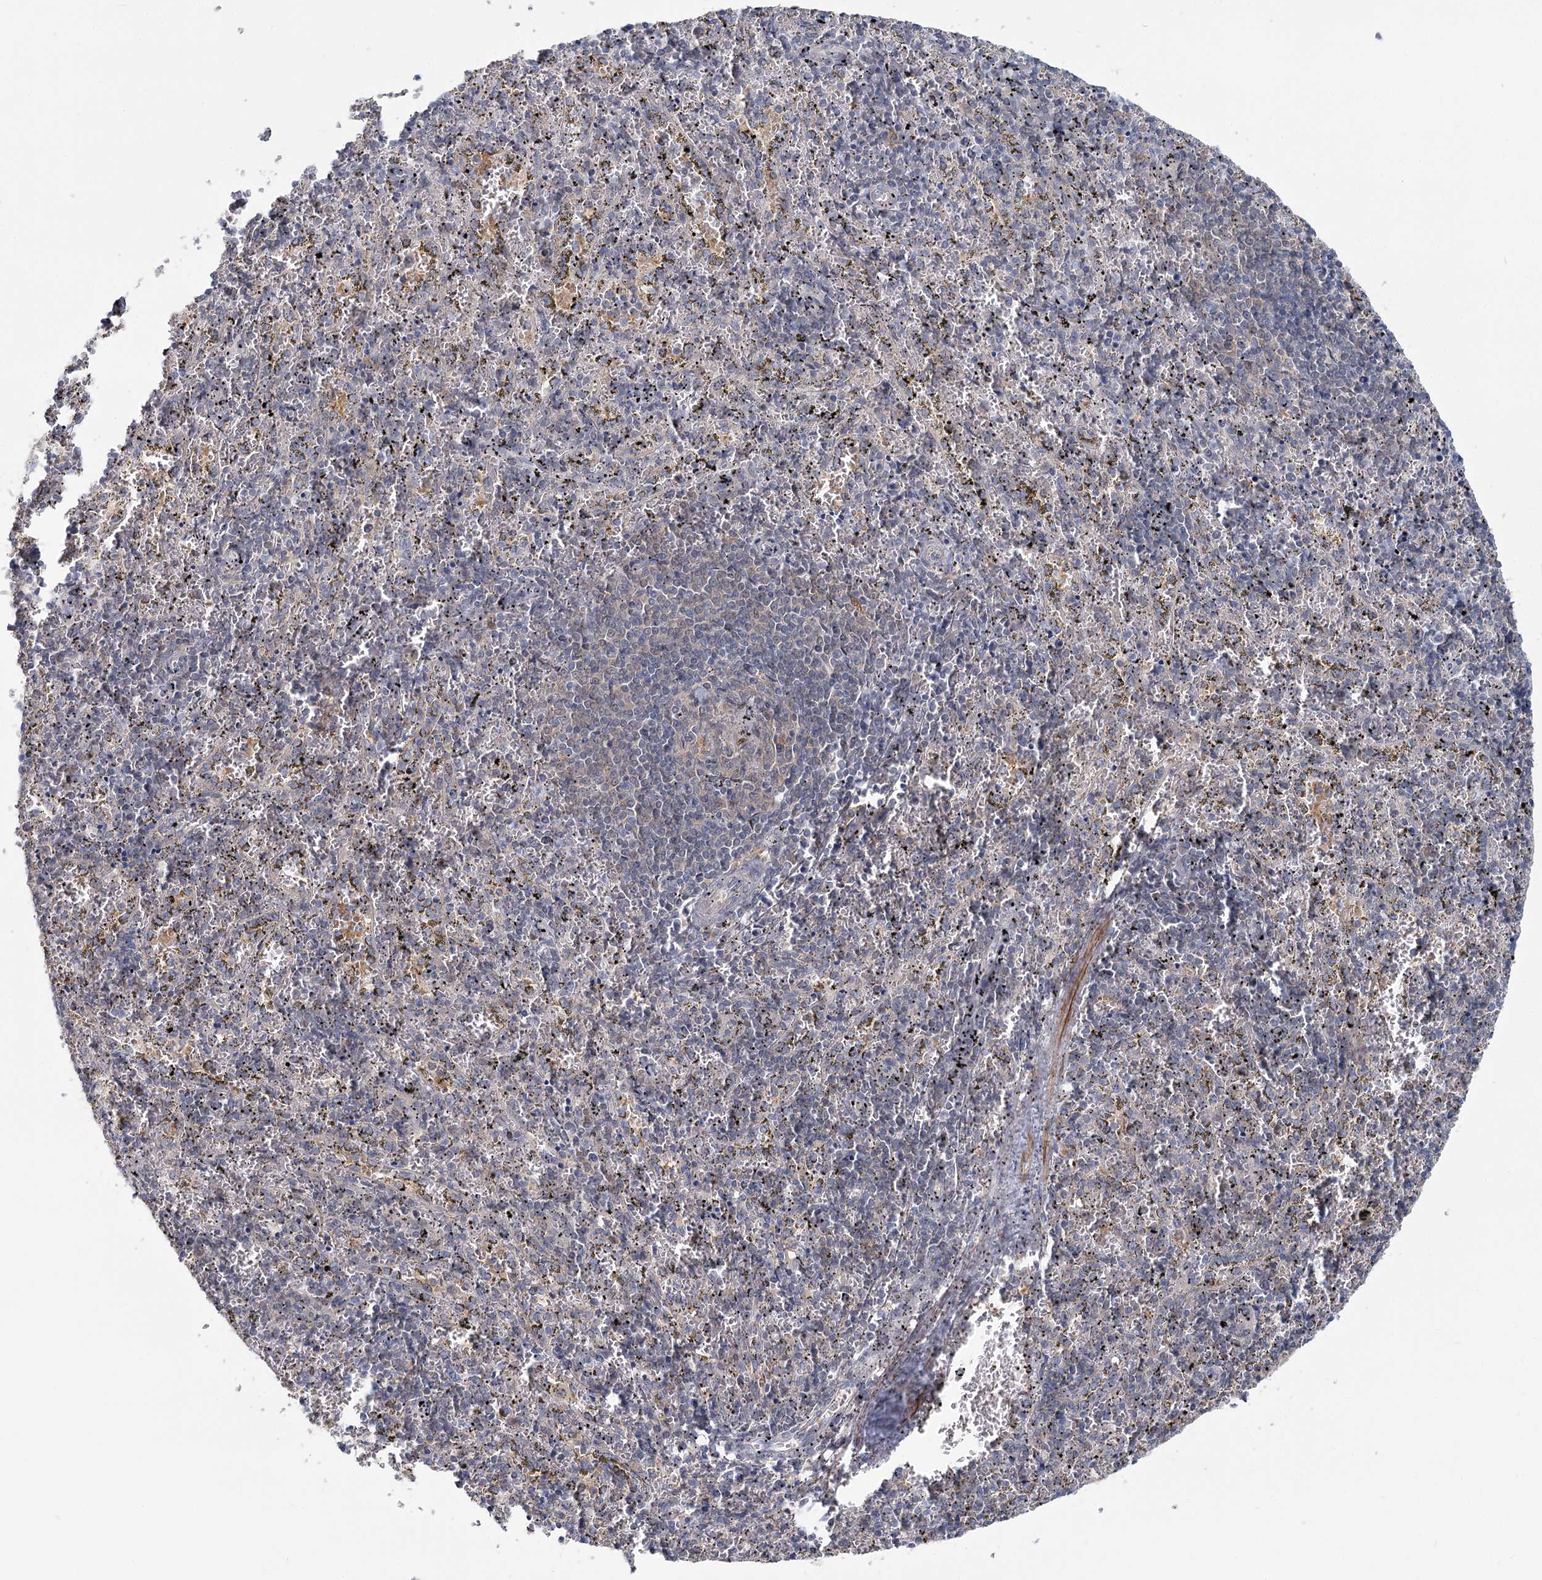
{"staining": {"intensity": "weak", "quantity": "<25%", "location": "cytoplasmic/membranous"}, "tissue": "spleen", "cell_type": "Cells in red pulp", "image_type": "normal", "snomed": [{"axis": "morphology", "description": "Normal tissue, NOS"}, {"axis": "topography", "description": "Spleen"}], "caption": "Photomicrograph shows no protein staining in cells in red pulp of unremarkable spleen.", "gene": "USP11", "patient": {"sex": "male", "age": 11}}